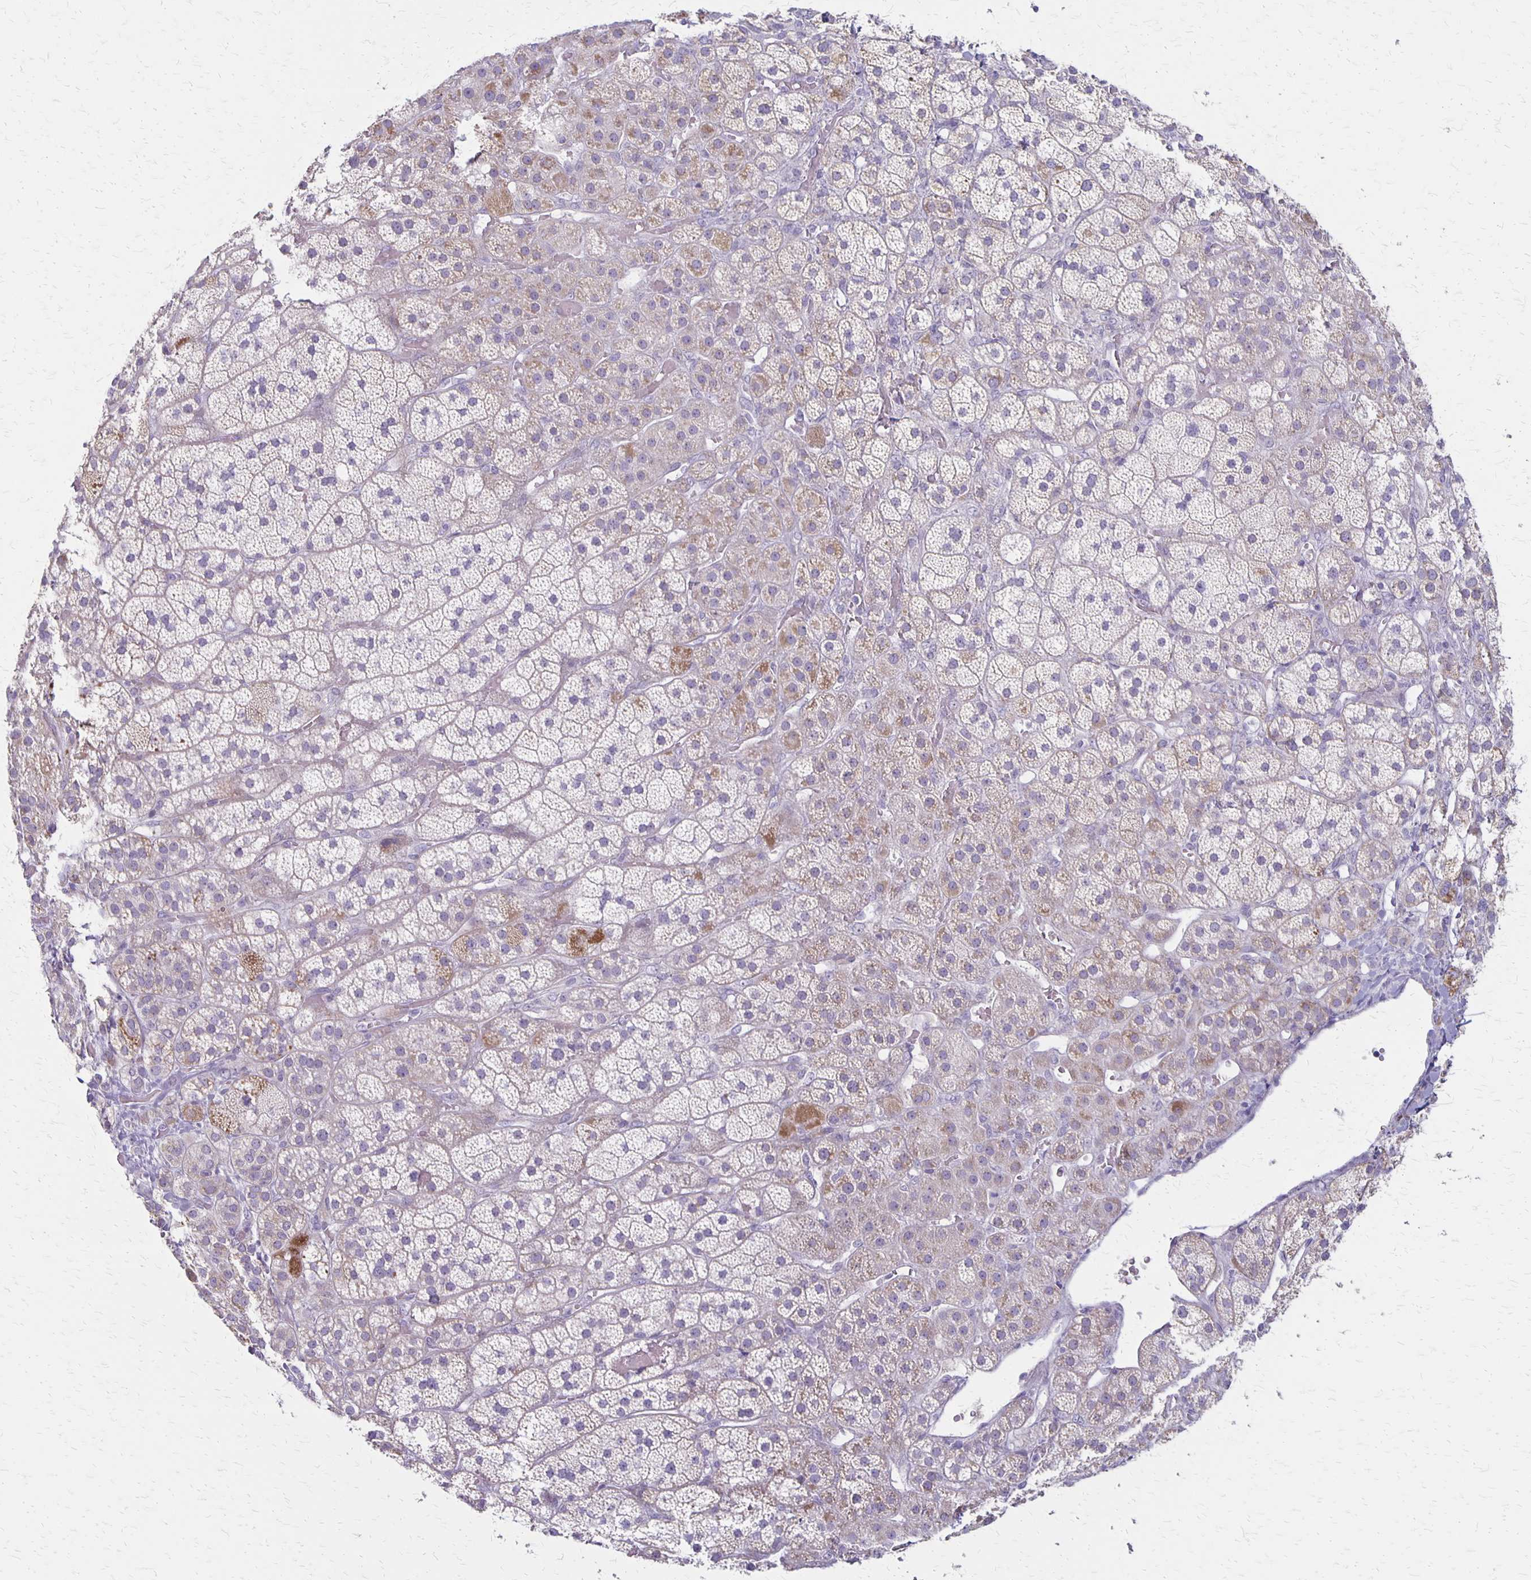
{"staining": {"intensity": "moderate", "quantity": "<25%", "location": "cytoplasmic/membranous"}, "tissue": "adrenal gland", "cell_type": "Glandular cells", "image_type": "normal", "snomed": [{"axis": "morphology", "description": "Normal tissue, NOS"}, {"axis": "topography", "description": "Adrenal gland"}], "caption": "Immunohistochemistry staining of unremarkable adrenal gland, which demonstrates low levels of moderate cytoplasmic/membranous staining in approximately <25% of glandular cells indicating moderate cytoplasmic/membranous protein expression. The staining was performed using DAB (3,3'-diaminobenzidine) (brown) for protein detection and nuclei were counterstained in hematoxylin (blue).", "gene": "HOMER1", "patient": {"sex": "male", "age": 57}}